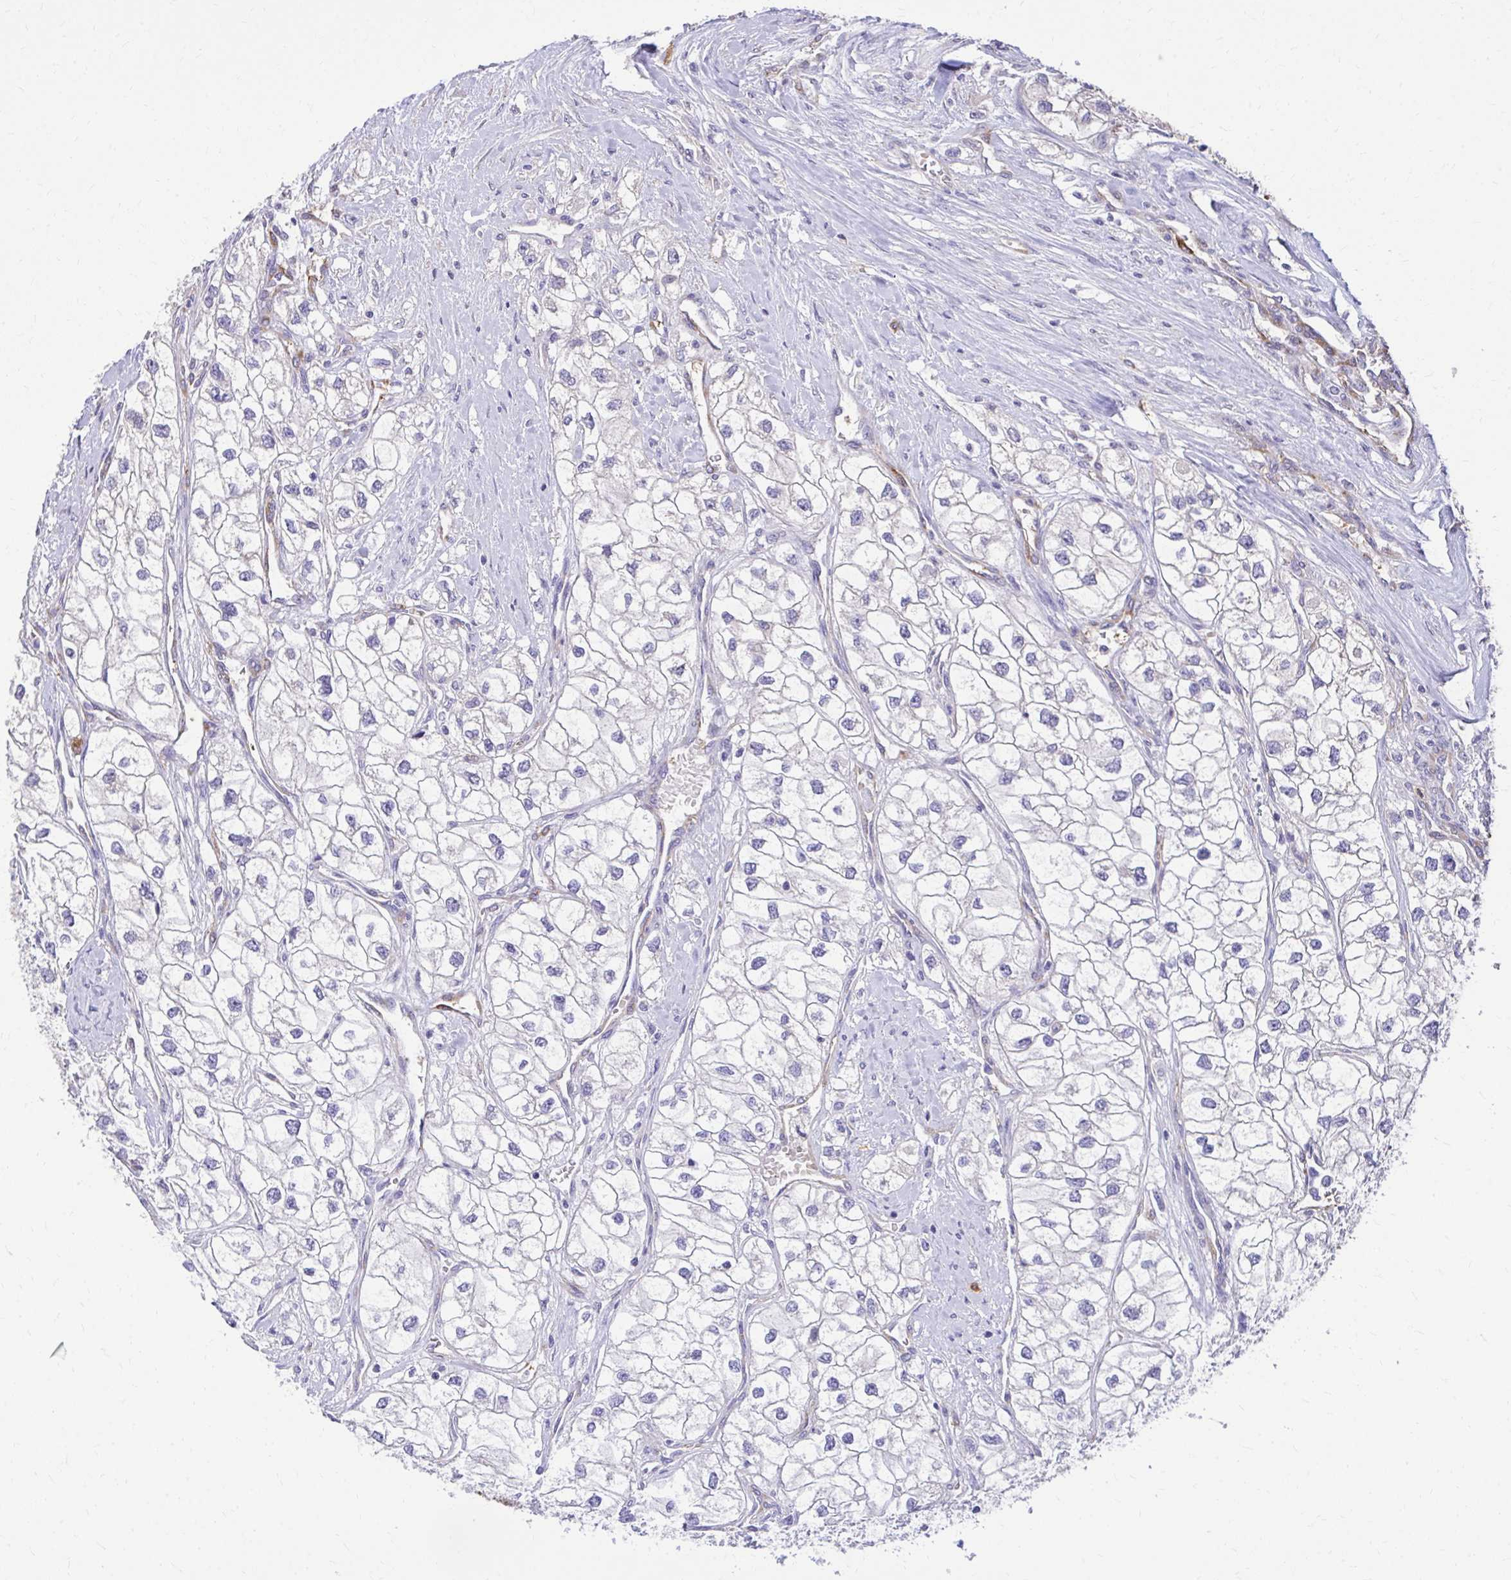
{"staining": {"intensity": "negative", "quantity": "none", "location": "none"}, "tissue": "renal cancer", "cell_type": "Tumor cells", "image_type": "cancer", "snomed": [{"axis": "morphology", "description": "Adenocarcinoma, NOS"}, {"axis": "topography", "description": "Kidney"}], "caption": "Protein analysis of renal adenocarcinoma exhibits no significant positivity in tumor cells.", "gene": "EPB41L1", "patient": {"sex": "male", "age": 59}}